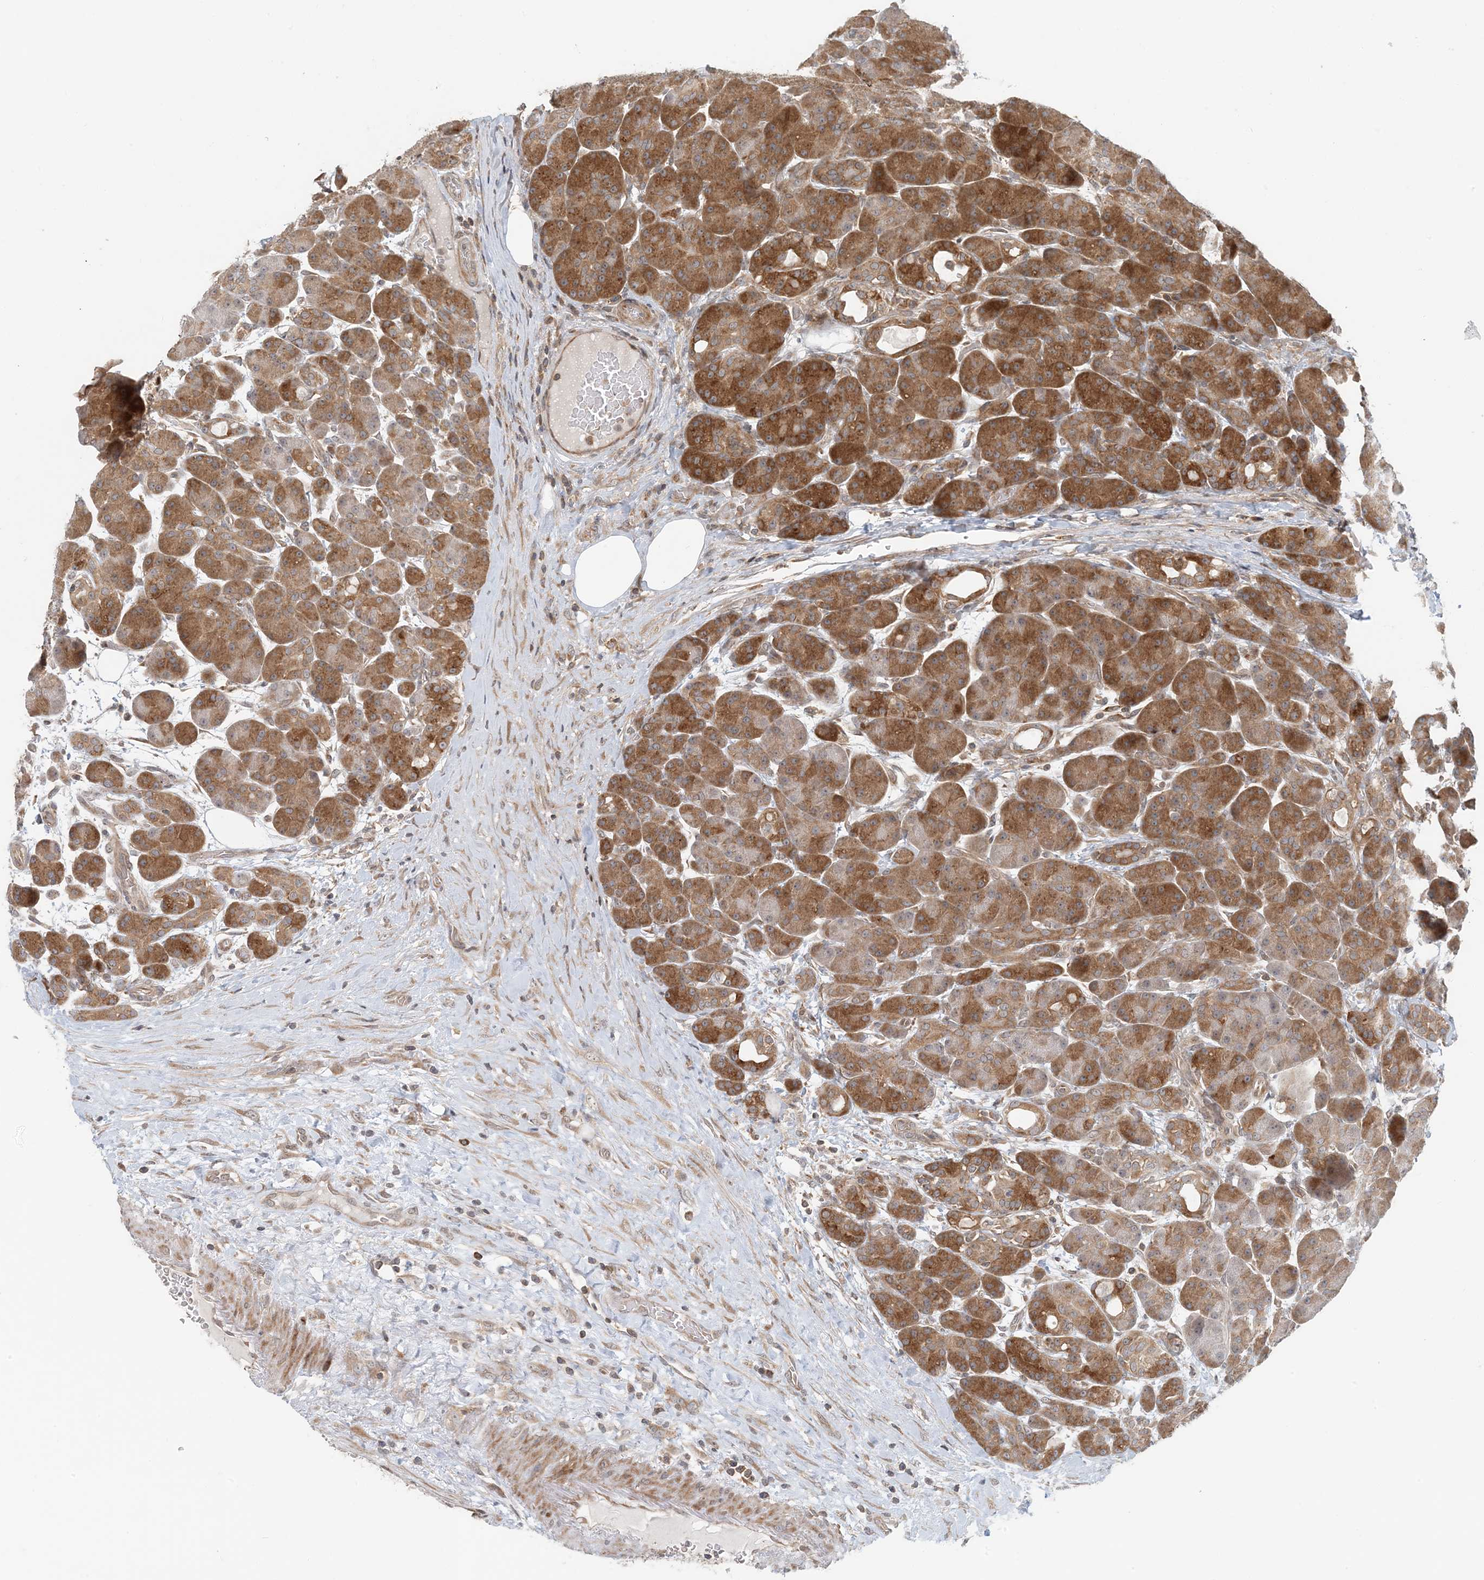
{"staining": {"intensity": "strong", "quantity": ">75%", "location": "cytoplasmic/membranous"}, "tissue": "pancreas", "cell_type": "Exocrine glandular cells", "image_type": "normal", "snomed": [{"axis": "morphology", "description": "Normal tissue, NOS"}, {"axis": "topography", "description": "Pancreas"}], "caption": "An image showing strong cytoplasmic/membranous positivity in approximately >75% of exocrine glandular cells in normal pancreas, as visualized by brown immunohistochemical staining.", "gene": "ATP13A2", "patient": {"sex": "male", "age": 63}}